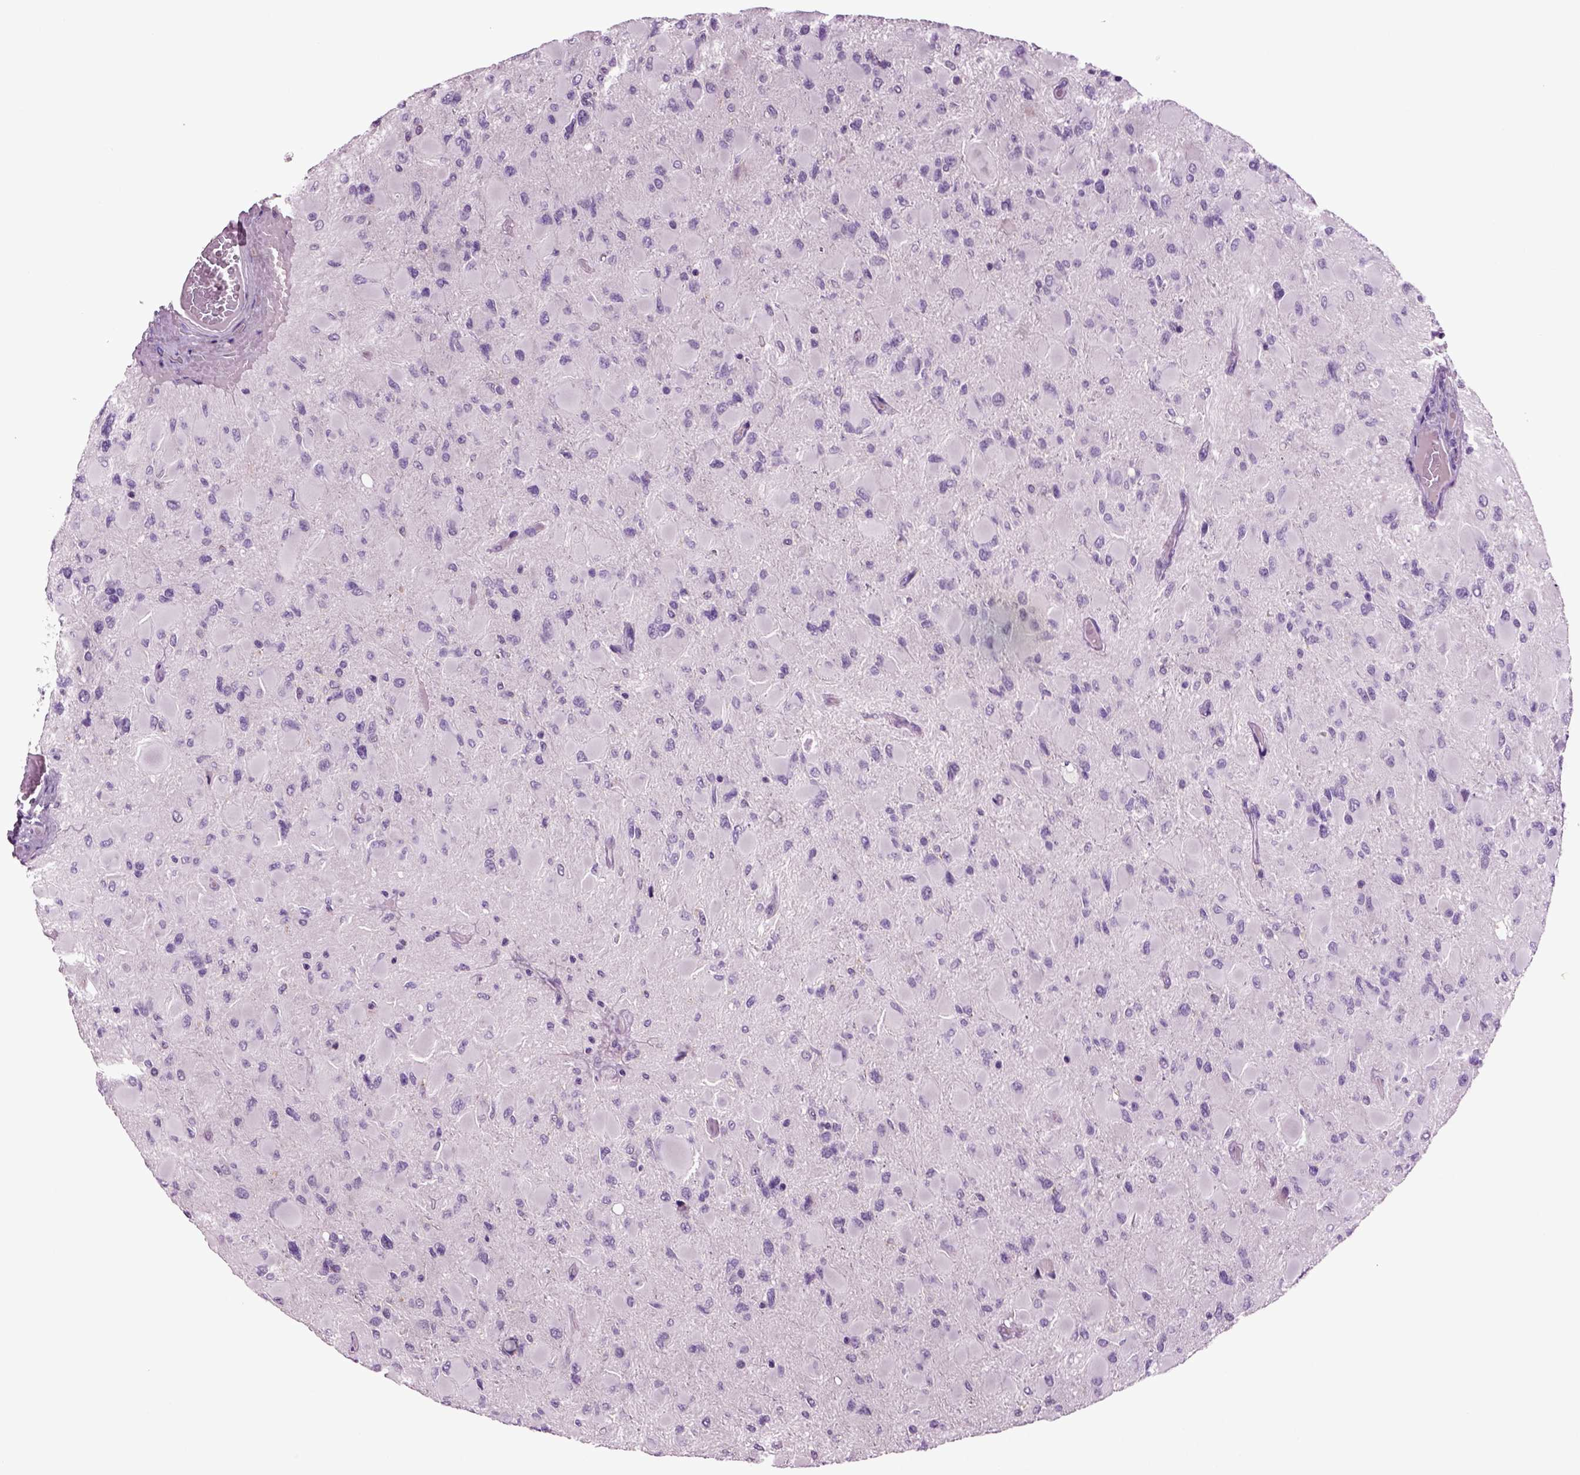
{"staining": {"intensity": "negative", "quantity": "none", "location": "none"}, "tissue": "glioma", "cell_type": "Tumor cells", "image_type": "cancer", "snomed": [{"axis": "morphology", "description": "Glioma, malignant, High grade"}, {"axis": "topography", "description": "Cerebral cortex"}], "caption": "A high-resolution histopathology image shows IHC staining of glioma, which demonstrates no significant positivity in tumor cells.", "gene": "FGF11", "patient": {"sex": "female", "age": 36}}